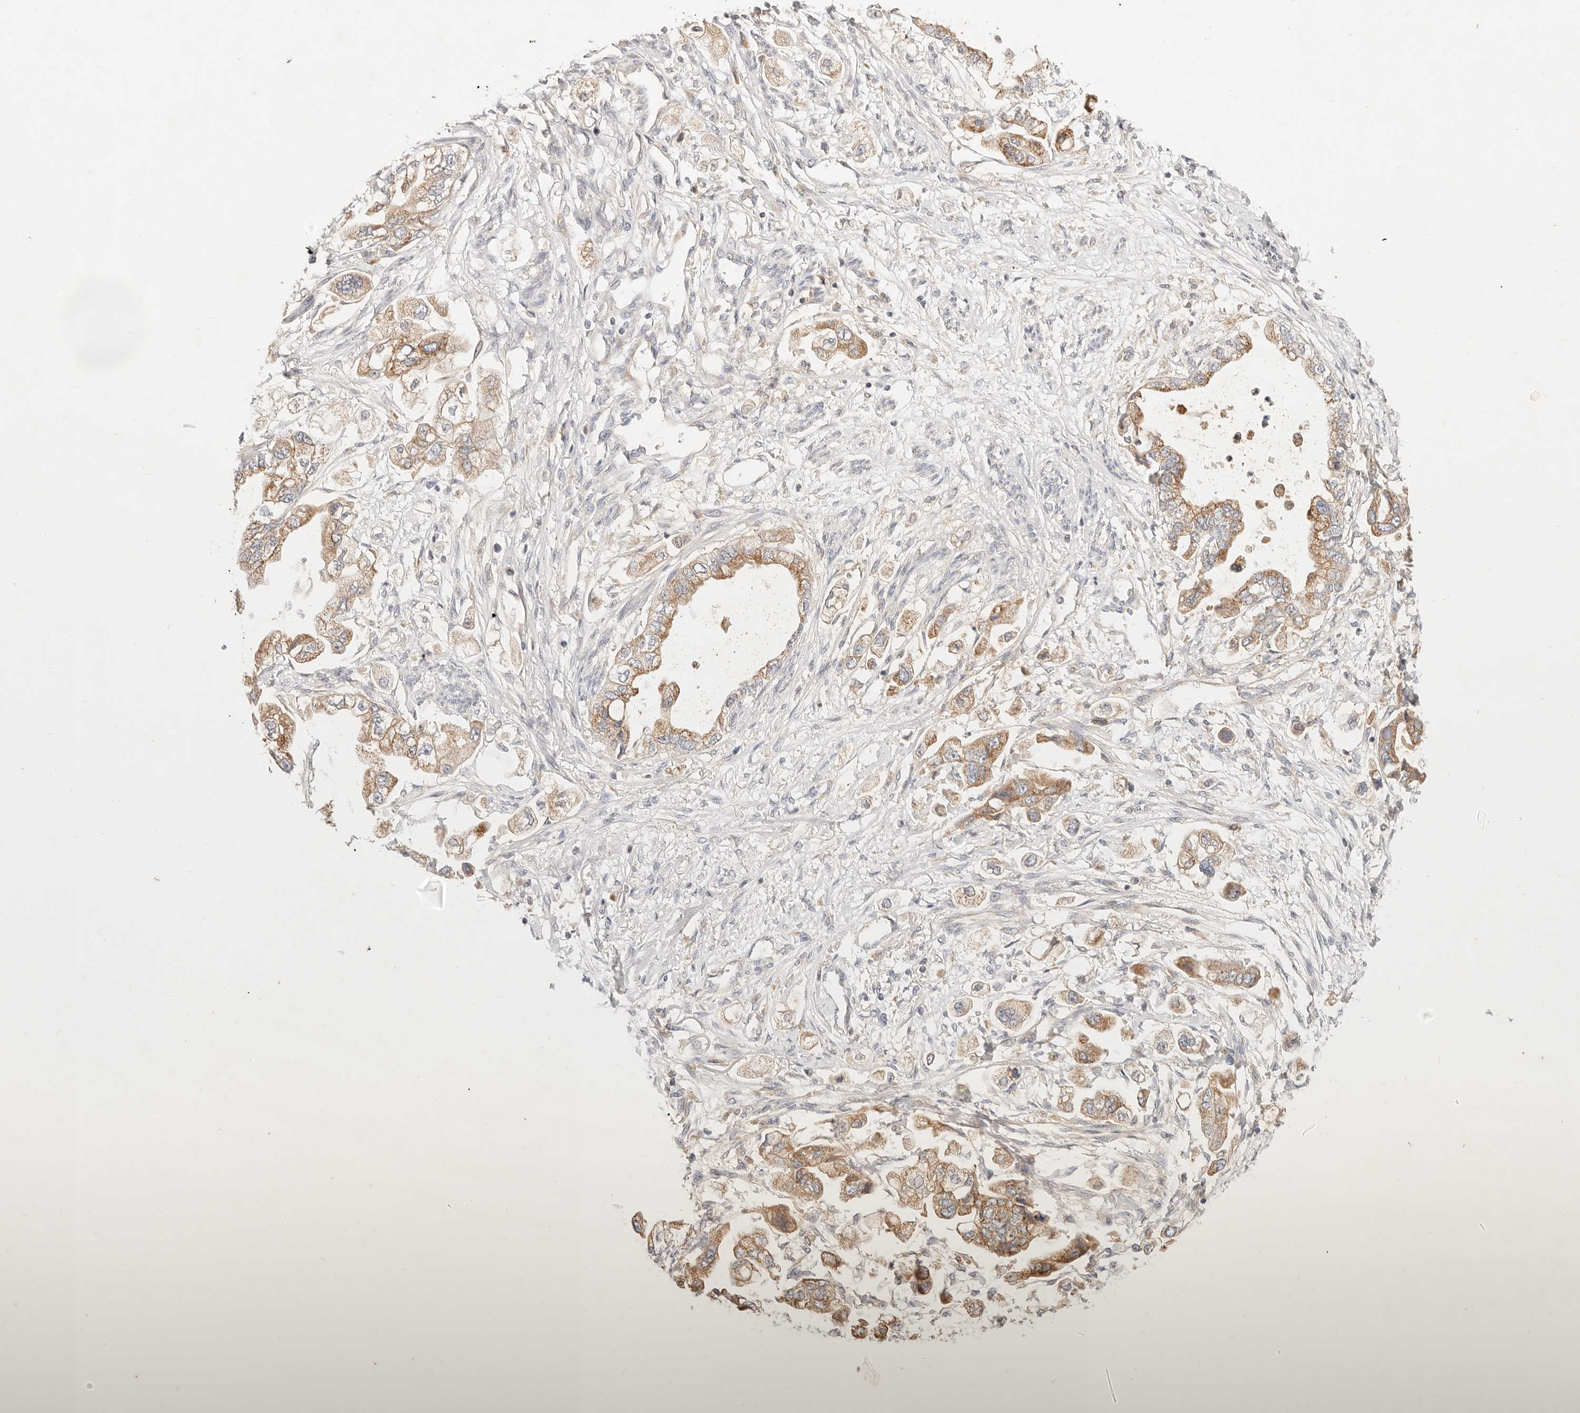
{"staining": {"intensity": "moderate", "quantity": ">75%", "location": "cytoplasmic/membranous"}, "tissue": "stomach cancer", "cell_type": "Tumor cells", "image_type": "cancer", "snomed": [{"axis": "morphology", "description": "Adenocarcinoma, NOS"}, {"axis": "topography", "description": "Stomach"}], "caption": "DAB immunohistochemical staining of stomach adenocarcinoma exhibits moderate cytoplasmic/membranous protein staining in about >75% of tumor cells. Ihc stains the protein of interest in brown and the nuclei are stained blue.", "gene": "ACOX1", "patient": {"sex": "male", "age": 62}}